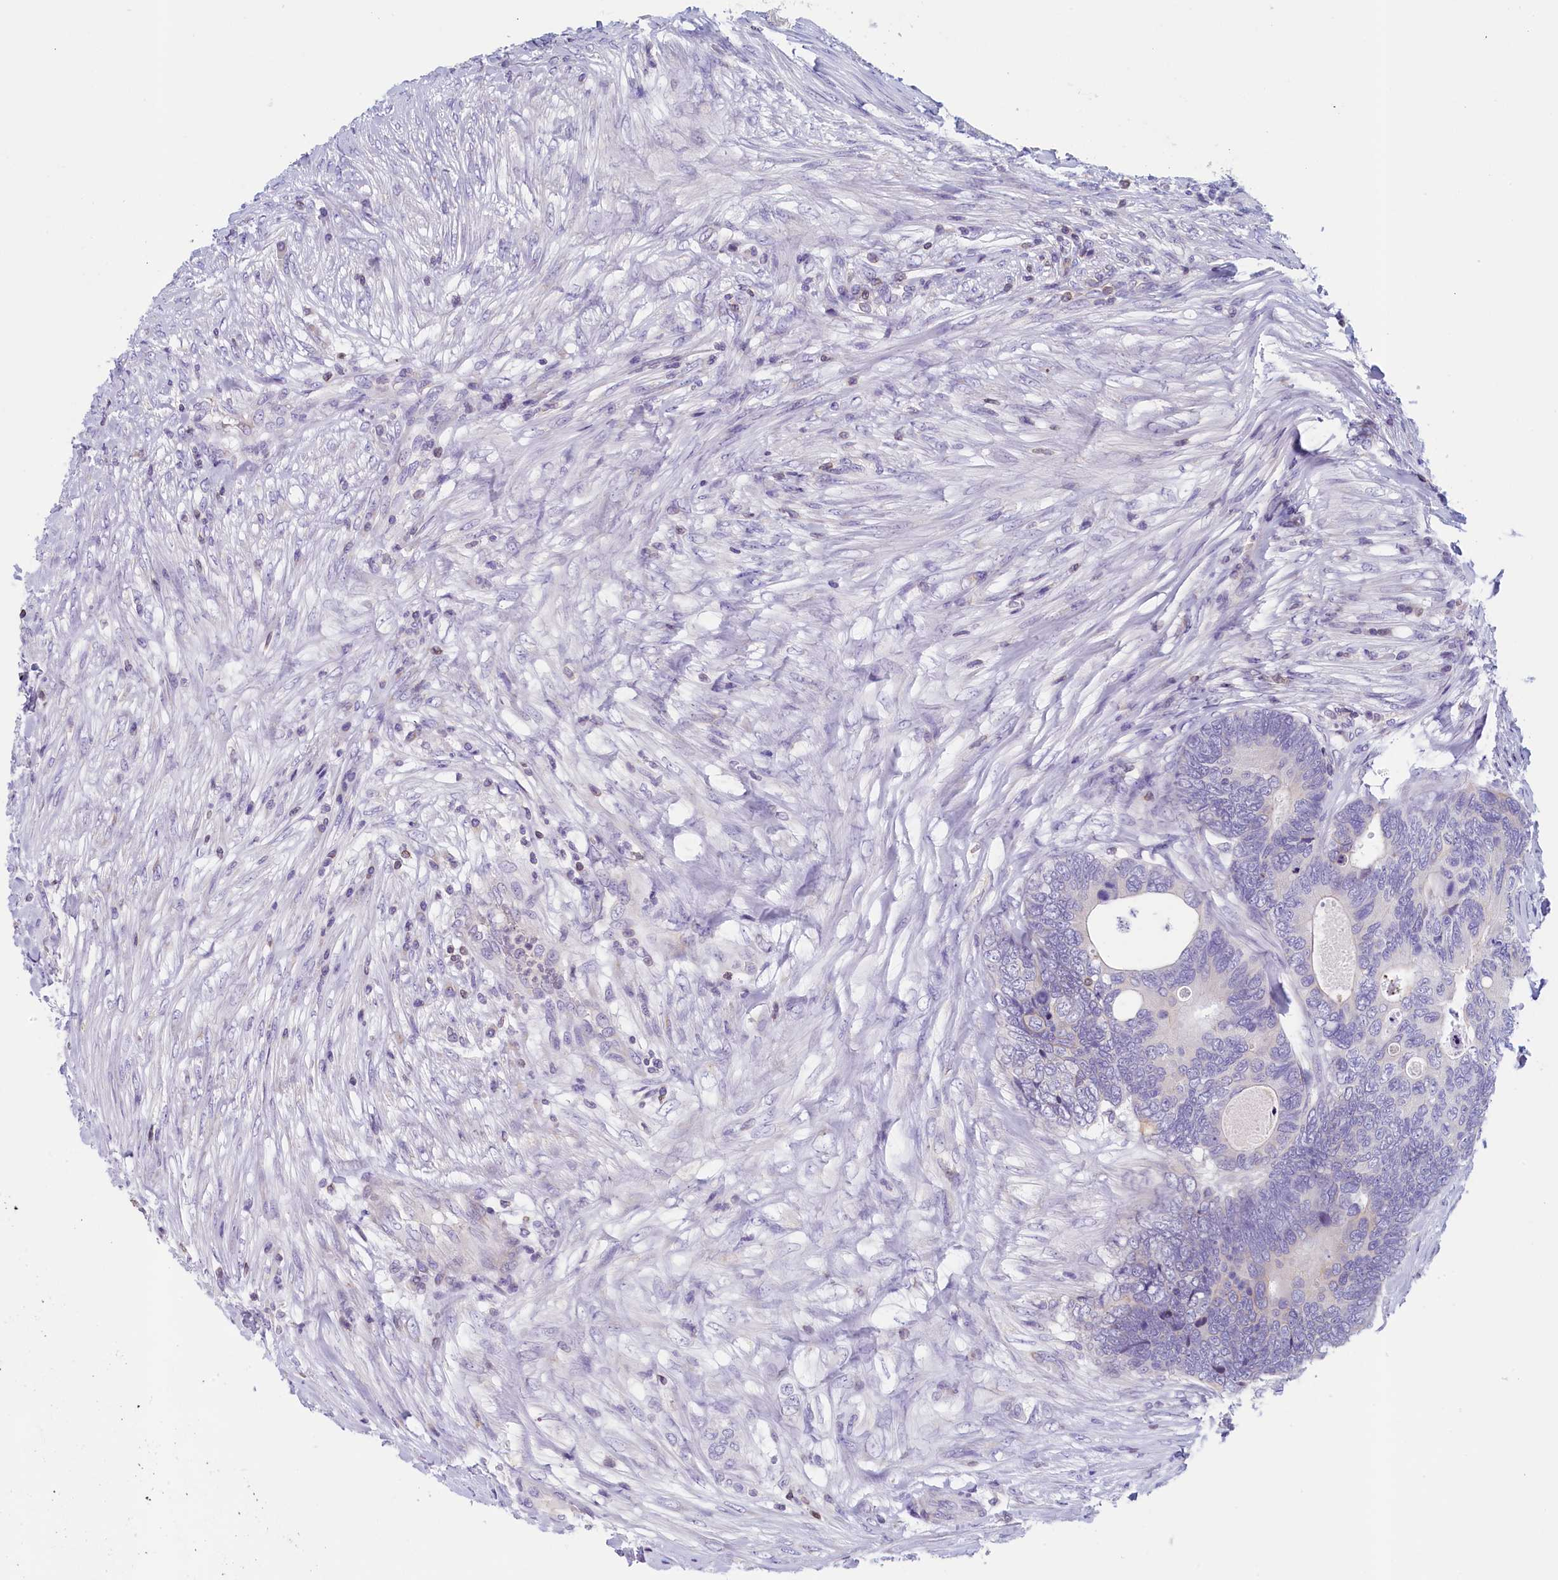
{"staining": {"intensity": "negative", "quantity": "none", "location": "none"}, "tissue": "colorectal cancer", "cell_type": "Tumor cells", "image_type": "cancer", "snomed": [{"axis": "morphology", "description": "Adenocarcinoma, NOS"}, {"axis": "topography", "description": "Colon"}], "caption": "A micrograph of colorectal adenocarcinoma stained for a protein exhibits no brown staining in tumor cells.", "gene": "TRAF3IP3", "patient": {"sex": "female", "age": 67}}